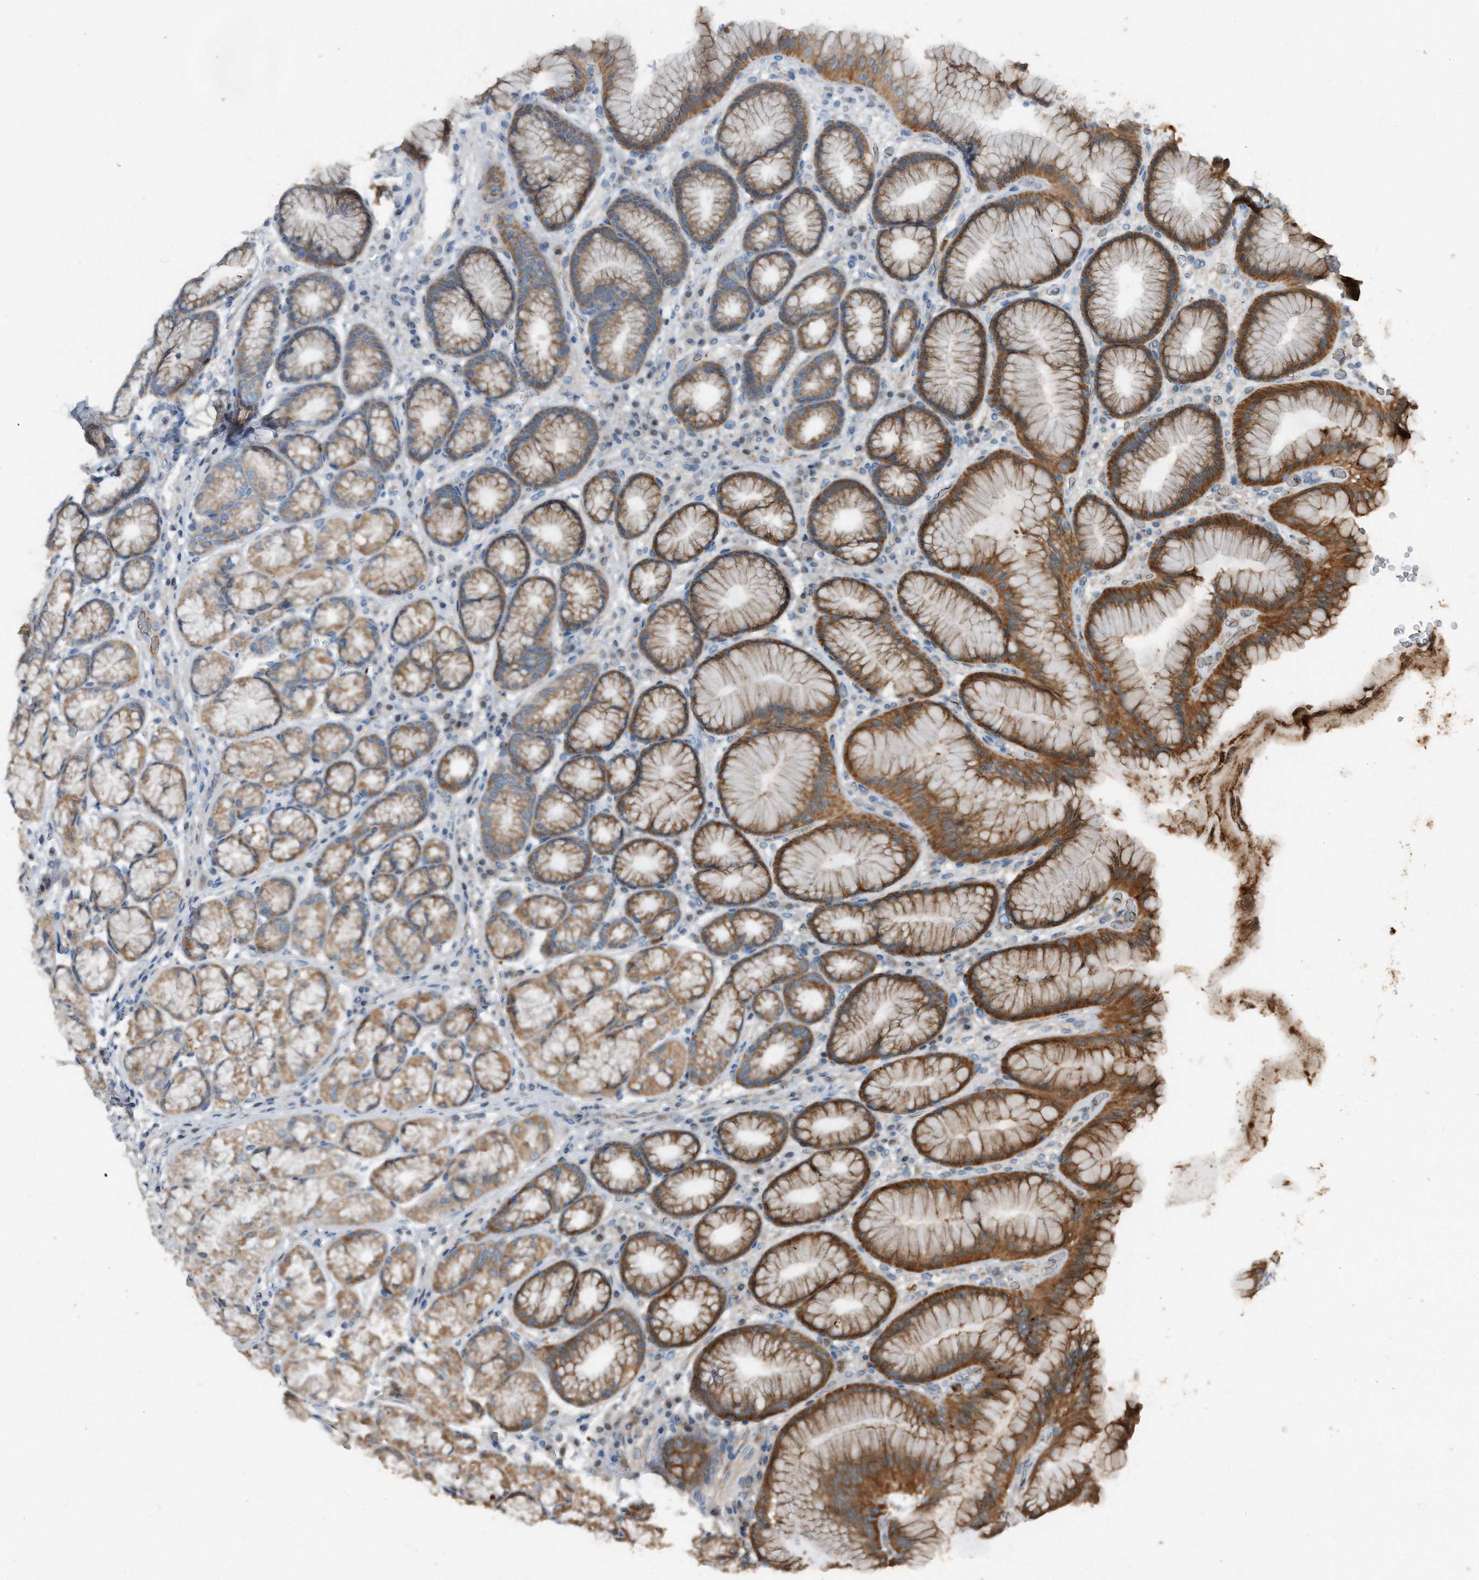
{"staining": {"intensity": "moderate", "quantity": "25%-75%", "location": "cytoplasmic/membranous"}, "tissue": "stomach", "cell_type": "Glandular cells", "image_type": "normal", "snomed": [{"axis": "morphology", "description": "Normal tissue, NOS"}, {"axis": "topography", "description": "Stomach"}], "caption": "Immunohistochemical staining of unremarkable human stomach demonstrates moderate cytoplasmic/membranous protein positivity in about 25%-75% of glandular cells. The staining was performed using DAB, with brown indicating positive protein expression. Nuclei are stained blue with hematoxylin.", "gene": "C9", "patient": {"sex": "male", "age": 57}}